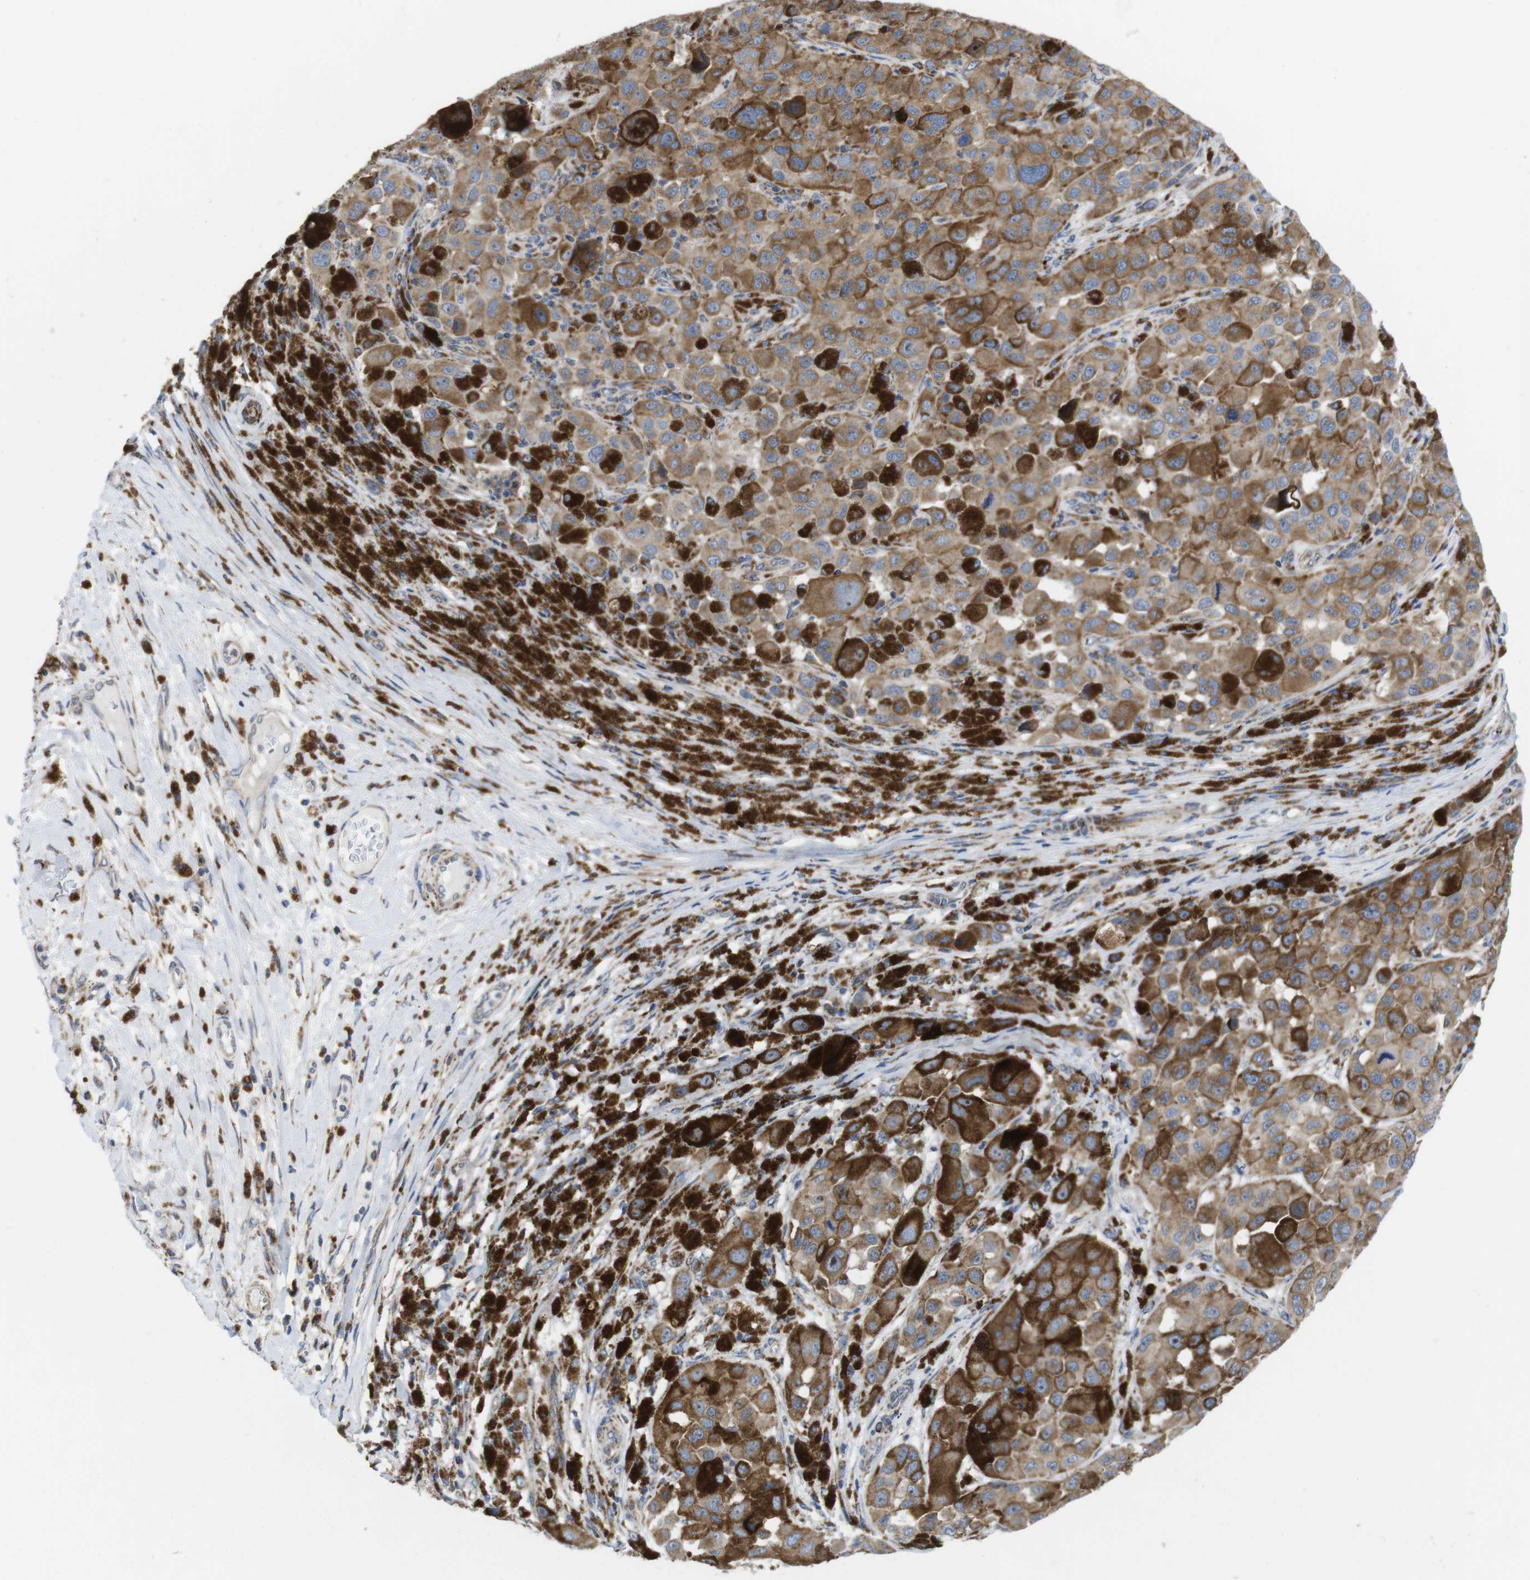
{"staining": {"intensity": "moderate", "quantity": ">75%", "location": "cytoplasmic/membranous"}, "tissue": "melanoma", "cell_type": "Tumor cells", "image_type": "cancer", "snomed": [{"axis": "morphology", "description": "Malignant melanoma, NOS"}, {"axis": "topography", "description": "Skin"}], "caption": "A brown stain highlights moderate cytoplasmic/membranous positivity of a protein in melanoma tumor cells. (DAB (3,3'-diaminobenzidine) = brown stain, brightfield microscopy at high magnification).", "gene": "TMEM192", "patient": {"sex": "male", "age": 96}}